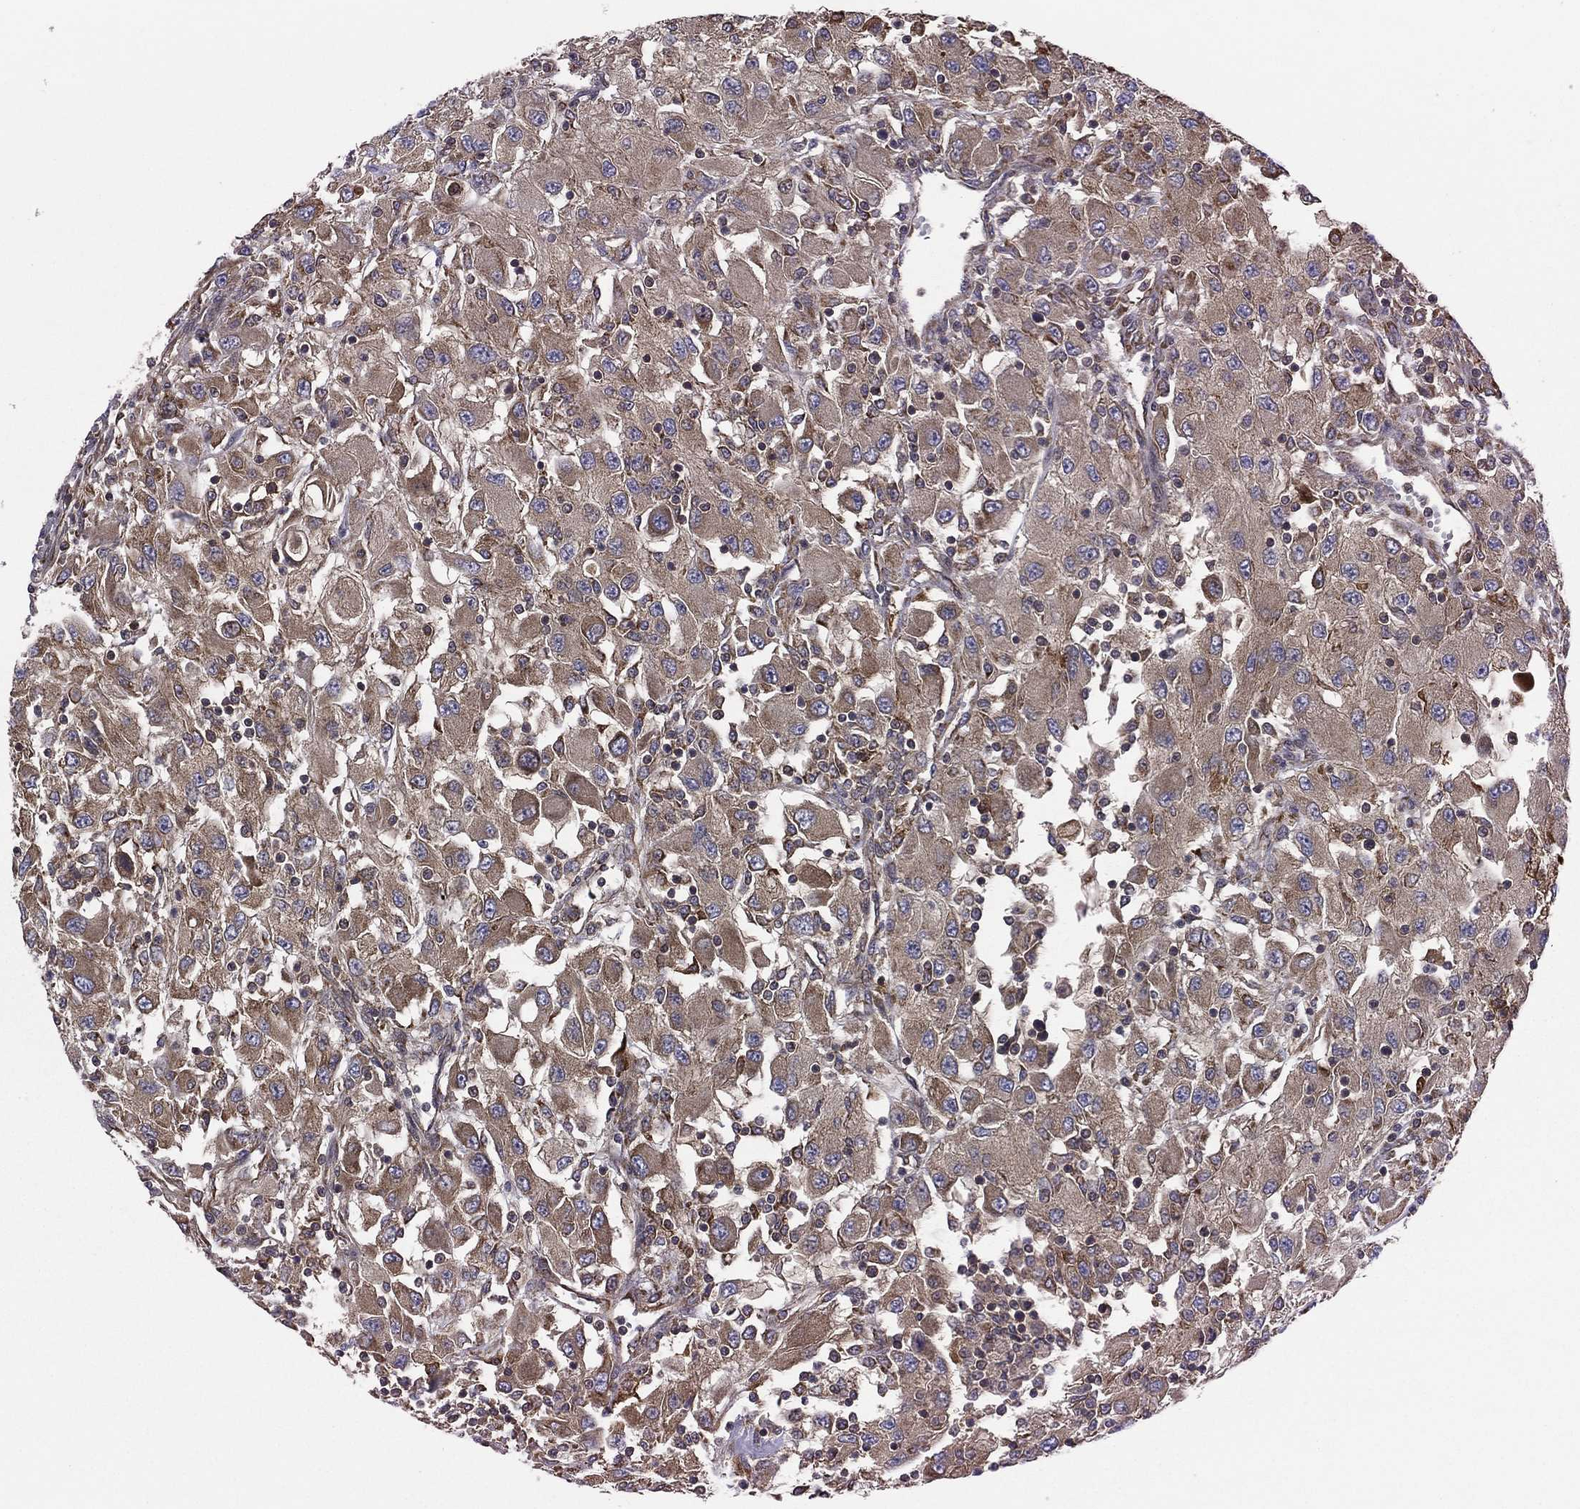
{"staining": {"intensity": "moderate", "quantity": "25%-75%", "location": "cytoplasmic/membranous"}, "tissue": "renal cancer", "cell_type": "Tumor cells", "image_type": "cancer", "snomed": [{"axis": "morphology", "description": "Adenocarcinoma, NOS"}, {"axis": "topography", "description": "Kidney"}], "caption": "A brown stain shows moderate cytoplasmic/membranous positivity of a protein in renal cancer (adenocarcinoma) tumor cells.", "gene": "C2orf76", "patient": {"sex": "female", "age": 67}}